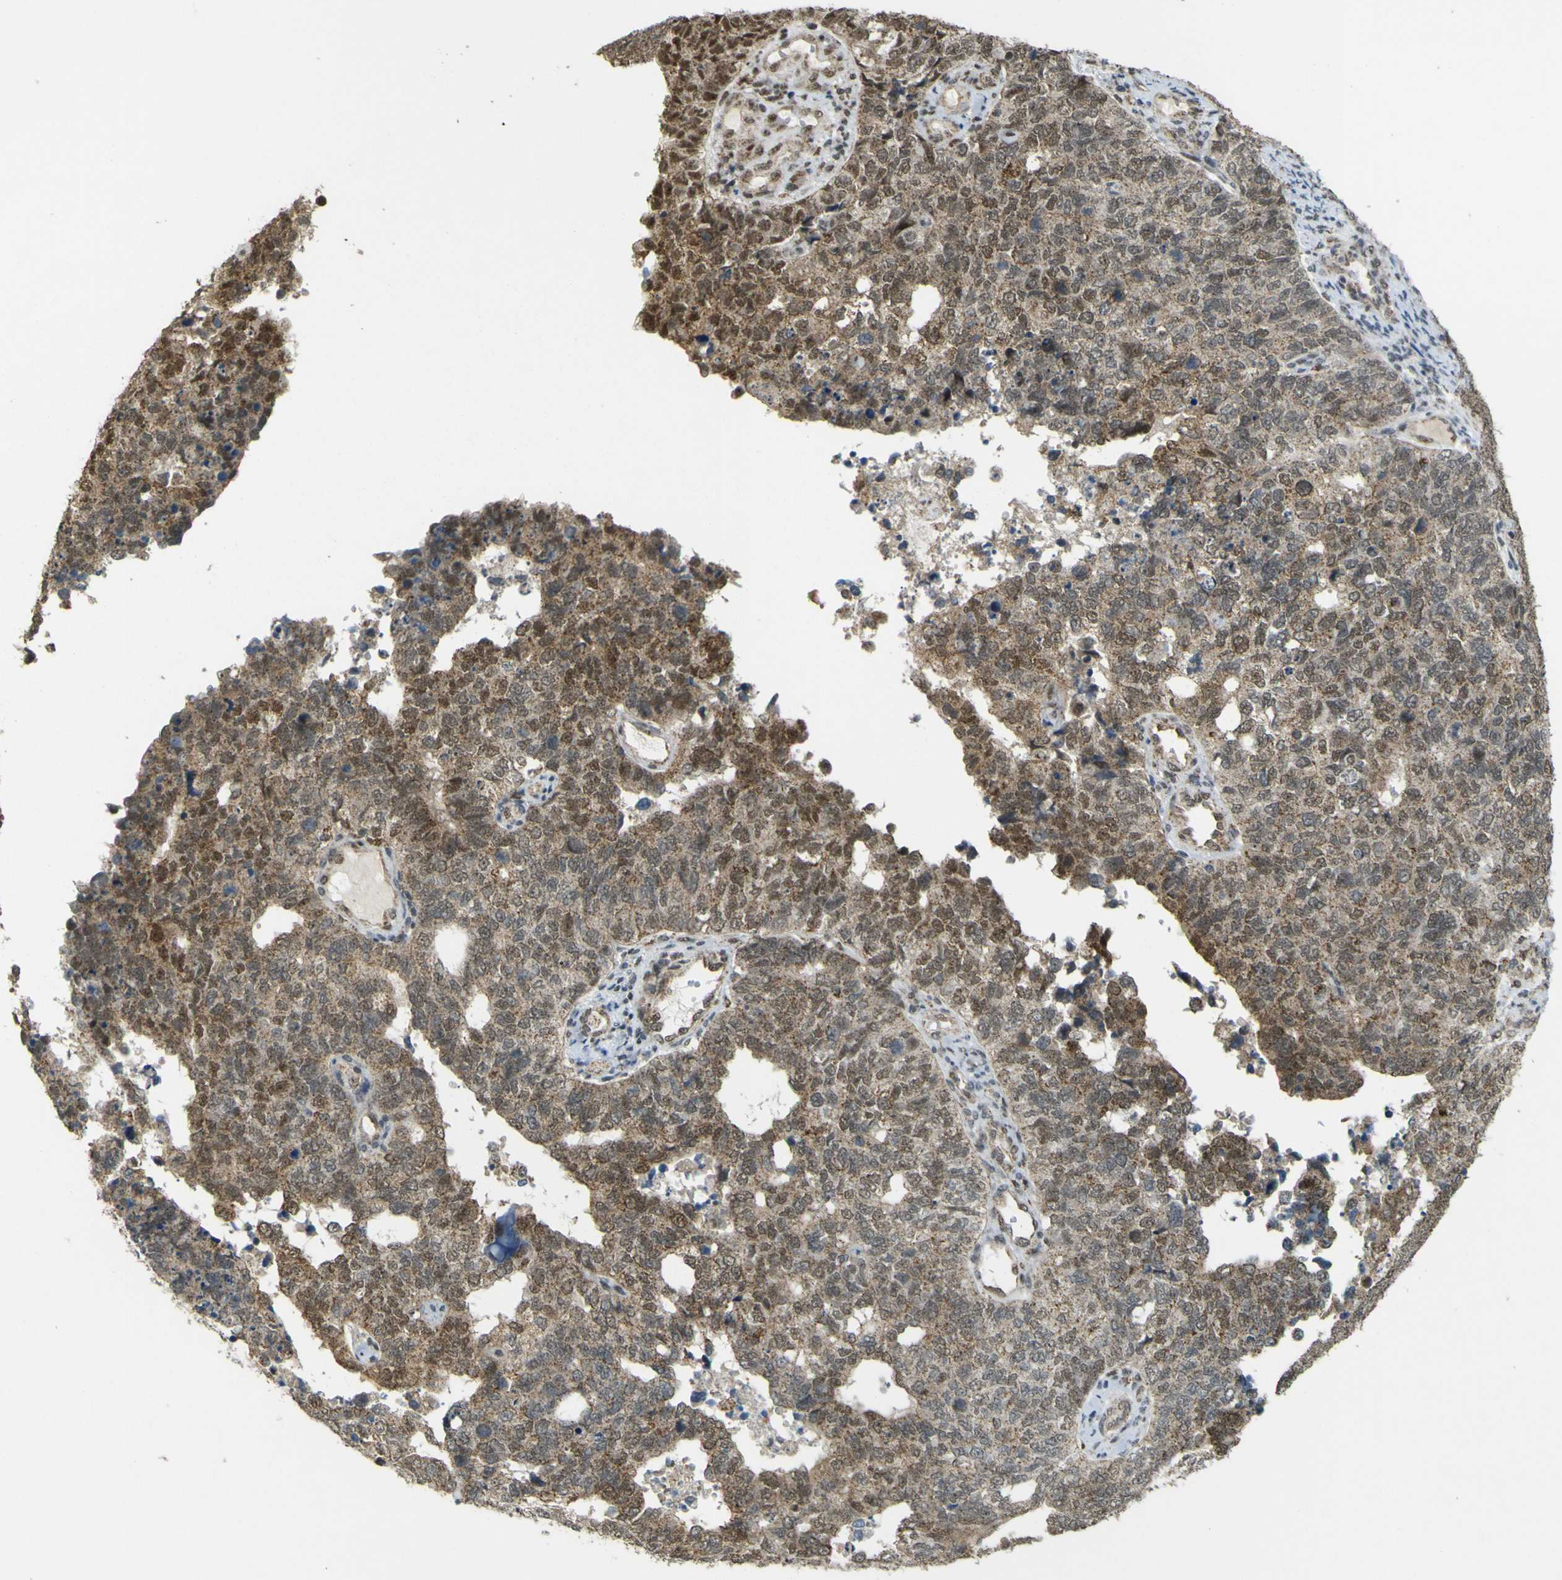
{"staining": {"intensity": "moderate", "quantity": ">75%", "location": "cytoplasmic/membranous,nuclear"}, "tissue": "cervical cancer", "cell_type": "Tumor cells", "image_type": "cancer", "snomed": [{"axis": "morphology", "description": "Squamous cell carcinoma, NOS"}, {"axis": "topography", "description": "Cervix"}], "caption": "Immunohistochemical staining of human cervical cancer demonstrates medium levels of moderate cytoplasmic/membranous and nuclear staining in approximately >75% of tumor cells. The protein of interest is stained brown, and the nuclei are stained in blue (DAB IHC with brightfield microscopy, high magnification).", "gene": "ACBD5", "patient": {"sex": "female", "age": 63}}